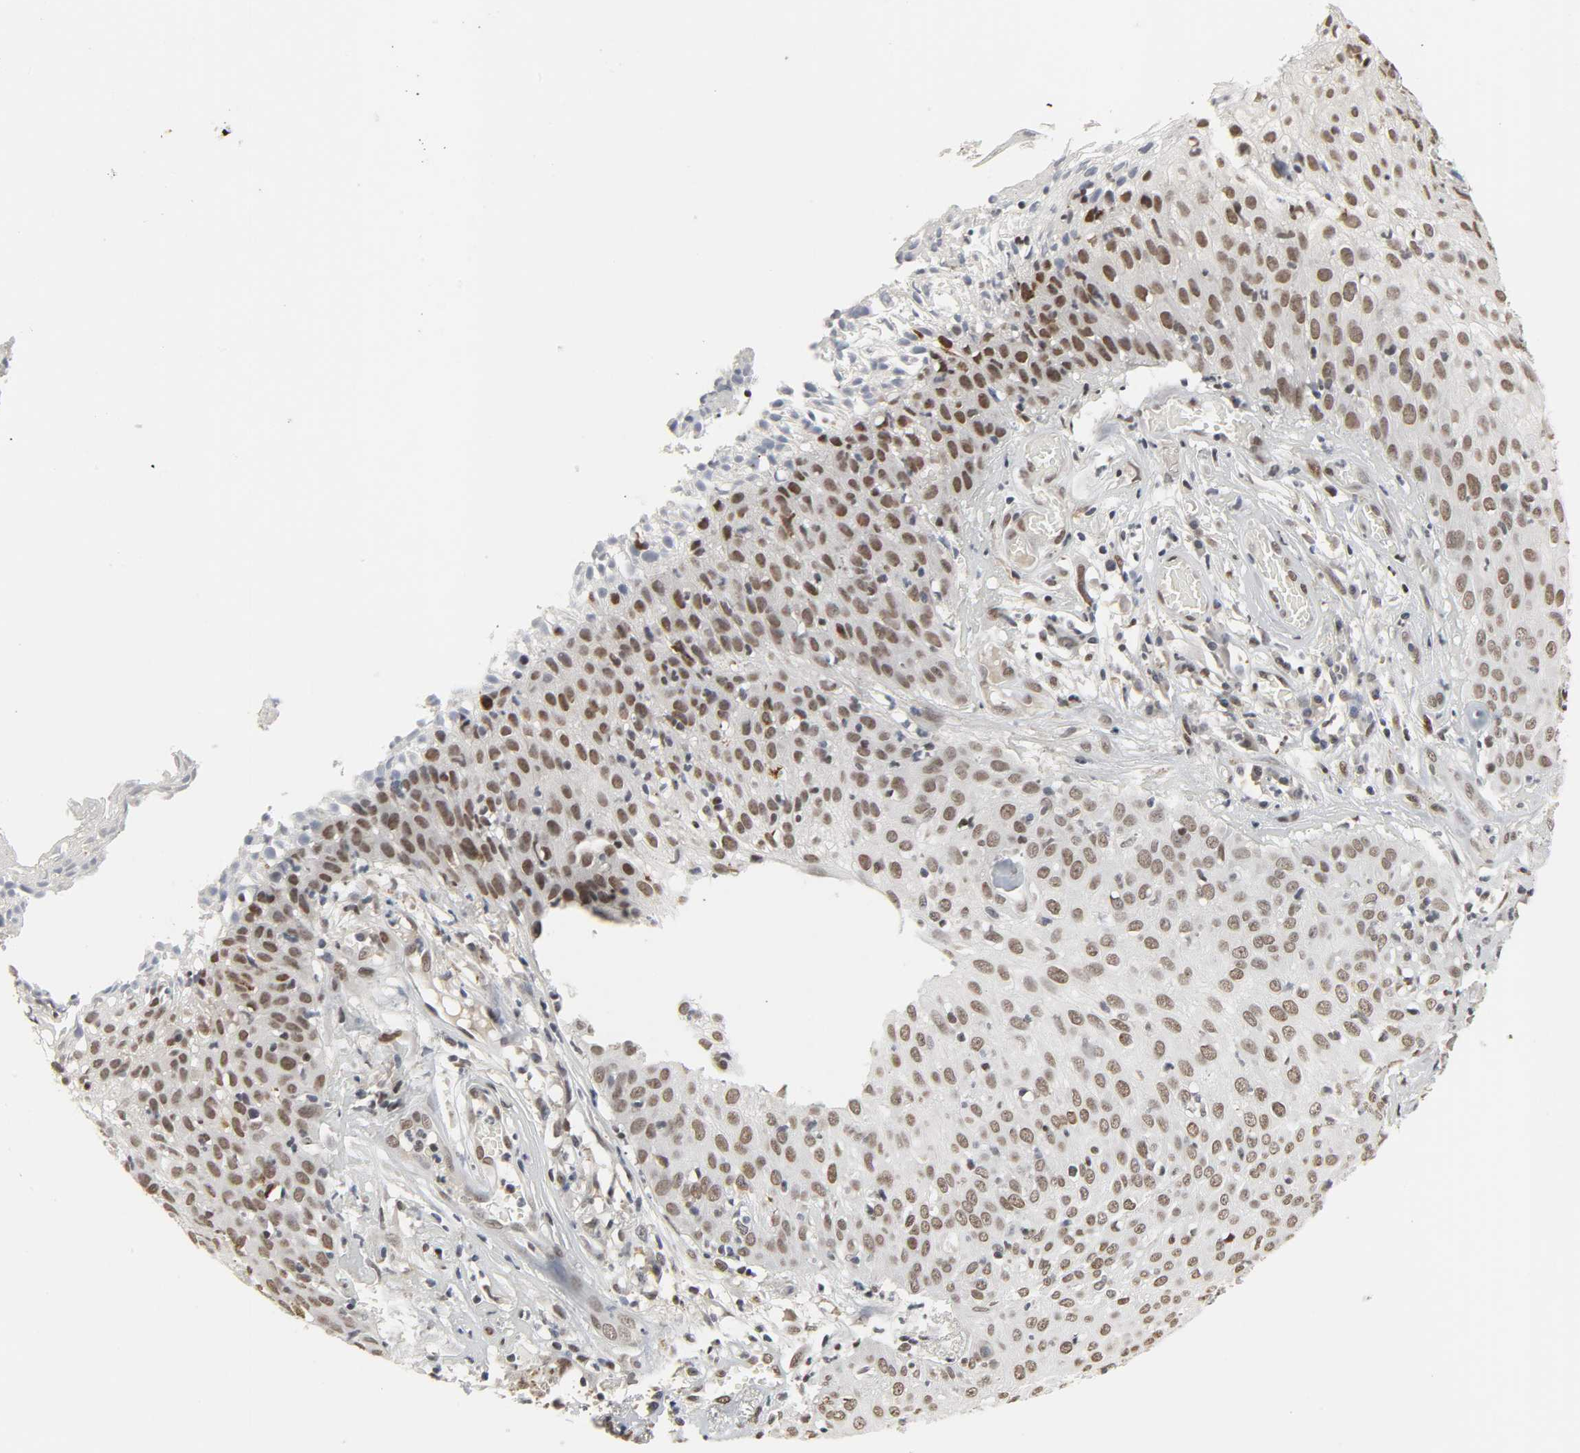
{"staining": {"intensity": "weak", "quantity": ">75%", "location": "nuclear"}, "tissue": "skin cancer", "cell_type": "Tumor cells", "image_type": "cancer", "snomed": [{"axis": "morphology", "description": "Squamous cell carcinoma, NOS"}, {"axis": "topography", "description": "Skin"}], "caption": "Tumor cells exhibit low levels of weak nuclear positivity in approximately >75% of cells in skin cancer (squamous cell carcinoma). Nuclei are stained in blue.", "gene": "DAZAP1", "patient": {"sex": "male", "age": 65}}